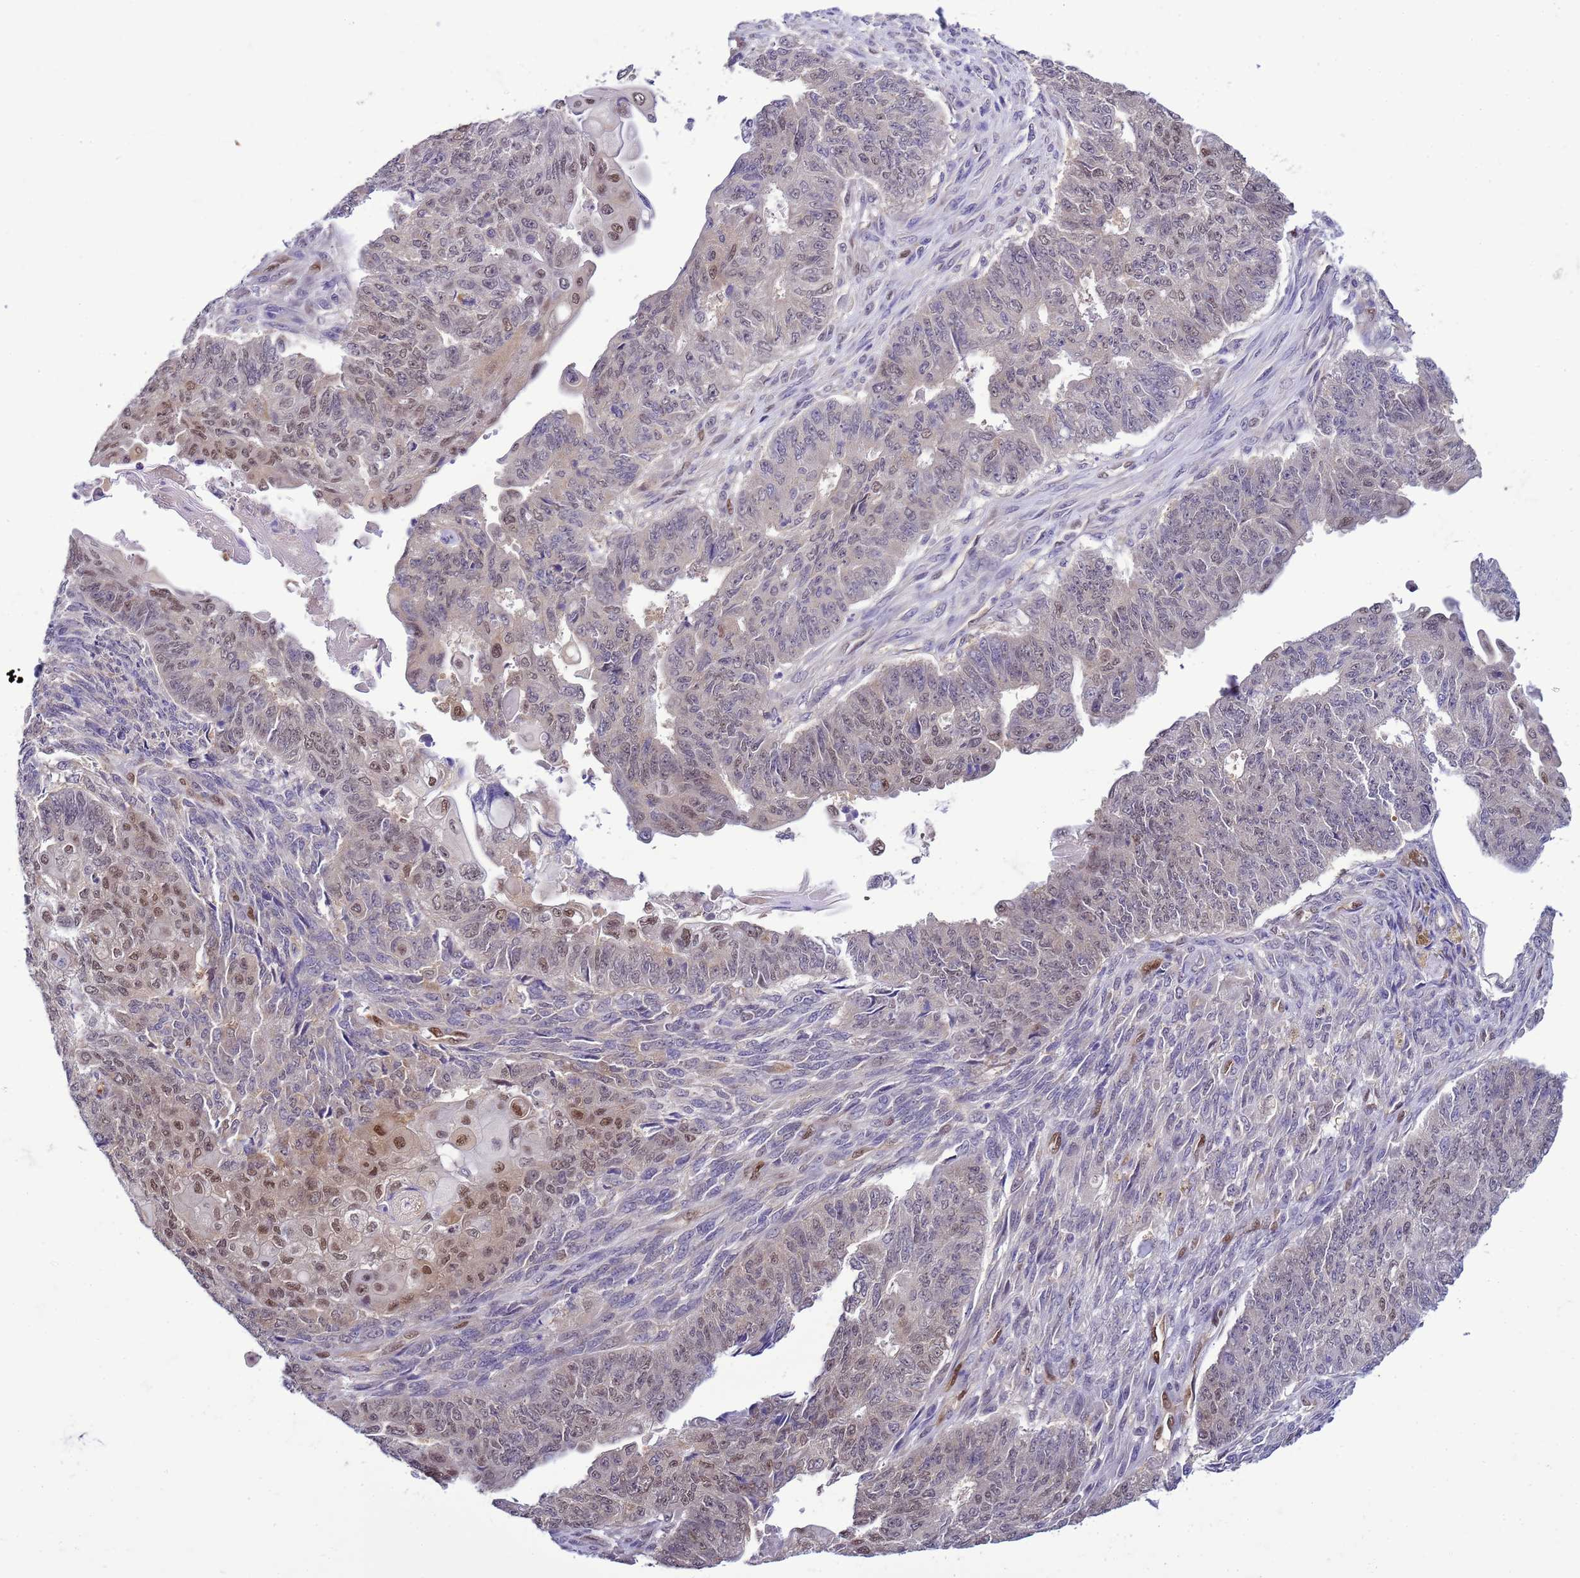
{"staining": {"intensity": "moderate", "quantity": "<25%", "location": "nuclear"}, "tissue": "endometrial cancer", "cell_type": "Tumor cells", "image_type": "cancer", "snomed": [{"axis": "morphology", "description": "Adenocarcinoma, NOS"}, {"axis": "topography", "description": "Endometrium"}], "caption": "The image shows a brown stain indicating the presence of a protein in the nuclear of tumor cells in adenocarcinoma (endometrial). The staining is performed using DAB brown chromogen to label protein expression. The nuclei are counter-stained blue using hematoxylin.", "gene": "DDI2", "patient": {"sex": "female", "age": 32}}